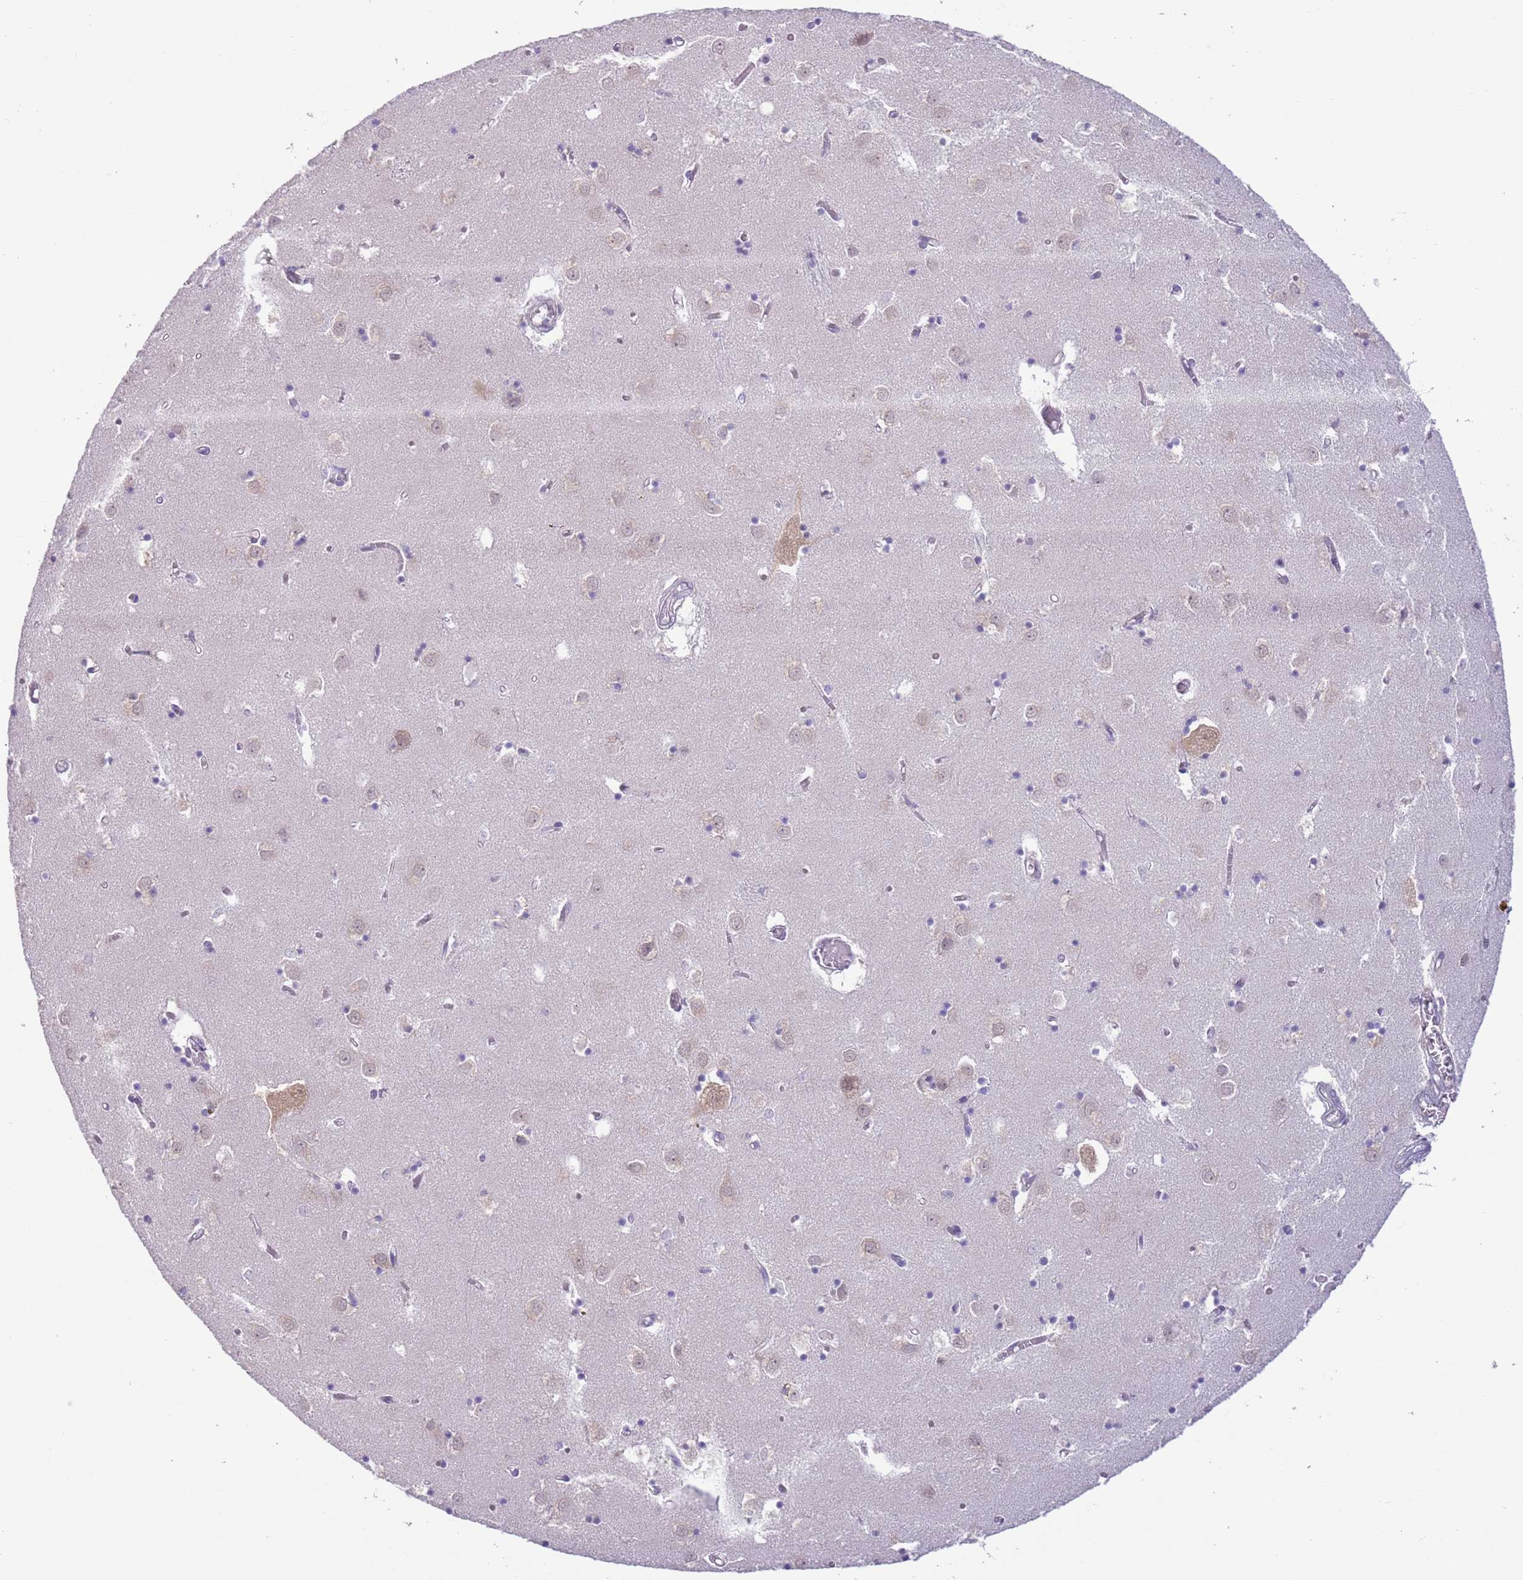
{"staining": {"intensity": "negative", "quantity": "none", "location": "none"}, "tissue": "caudate", "cell_type": "Glial cells", "image_type": "normal", "snomed": [{"axis": "morphology", "description": "Normal tissue, NOS"}, {"axis": "topography", "description": "Lateral ventricle wall"}], "caption": "Histopathology image shows no protein positivity in glial cells of unremarkable caudate. Nuclei are stained in blue.", "gene": "COPE", "patient": {"sex": "male", "age": 70}}